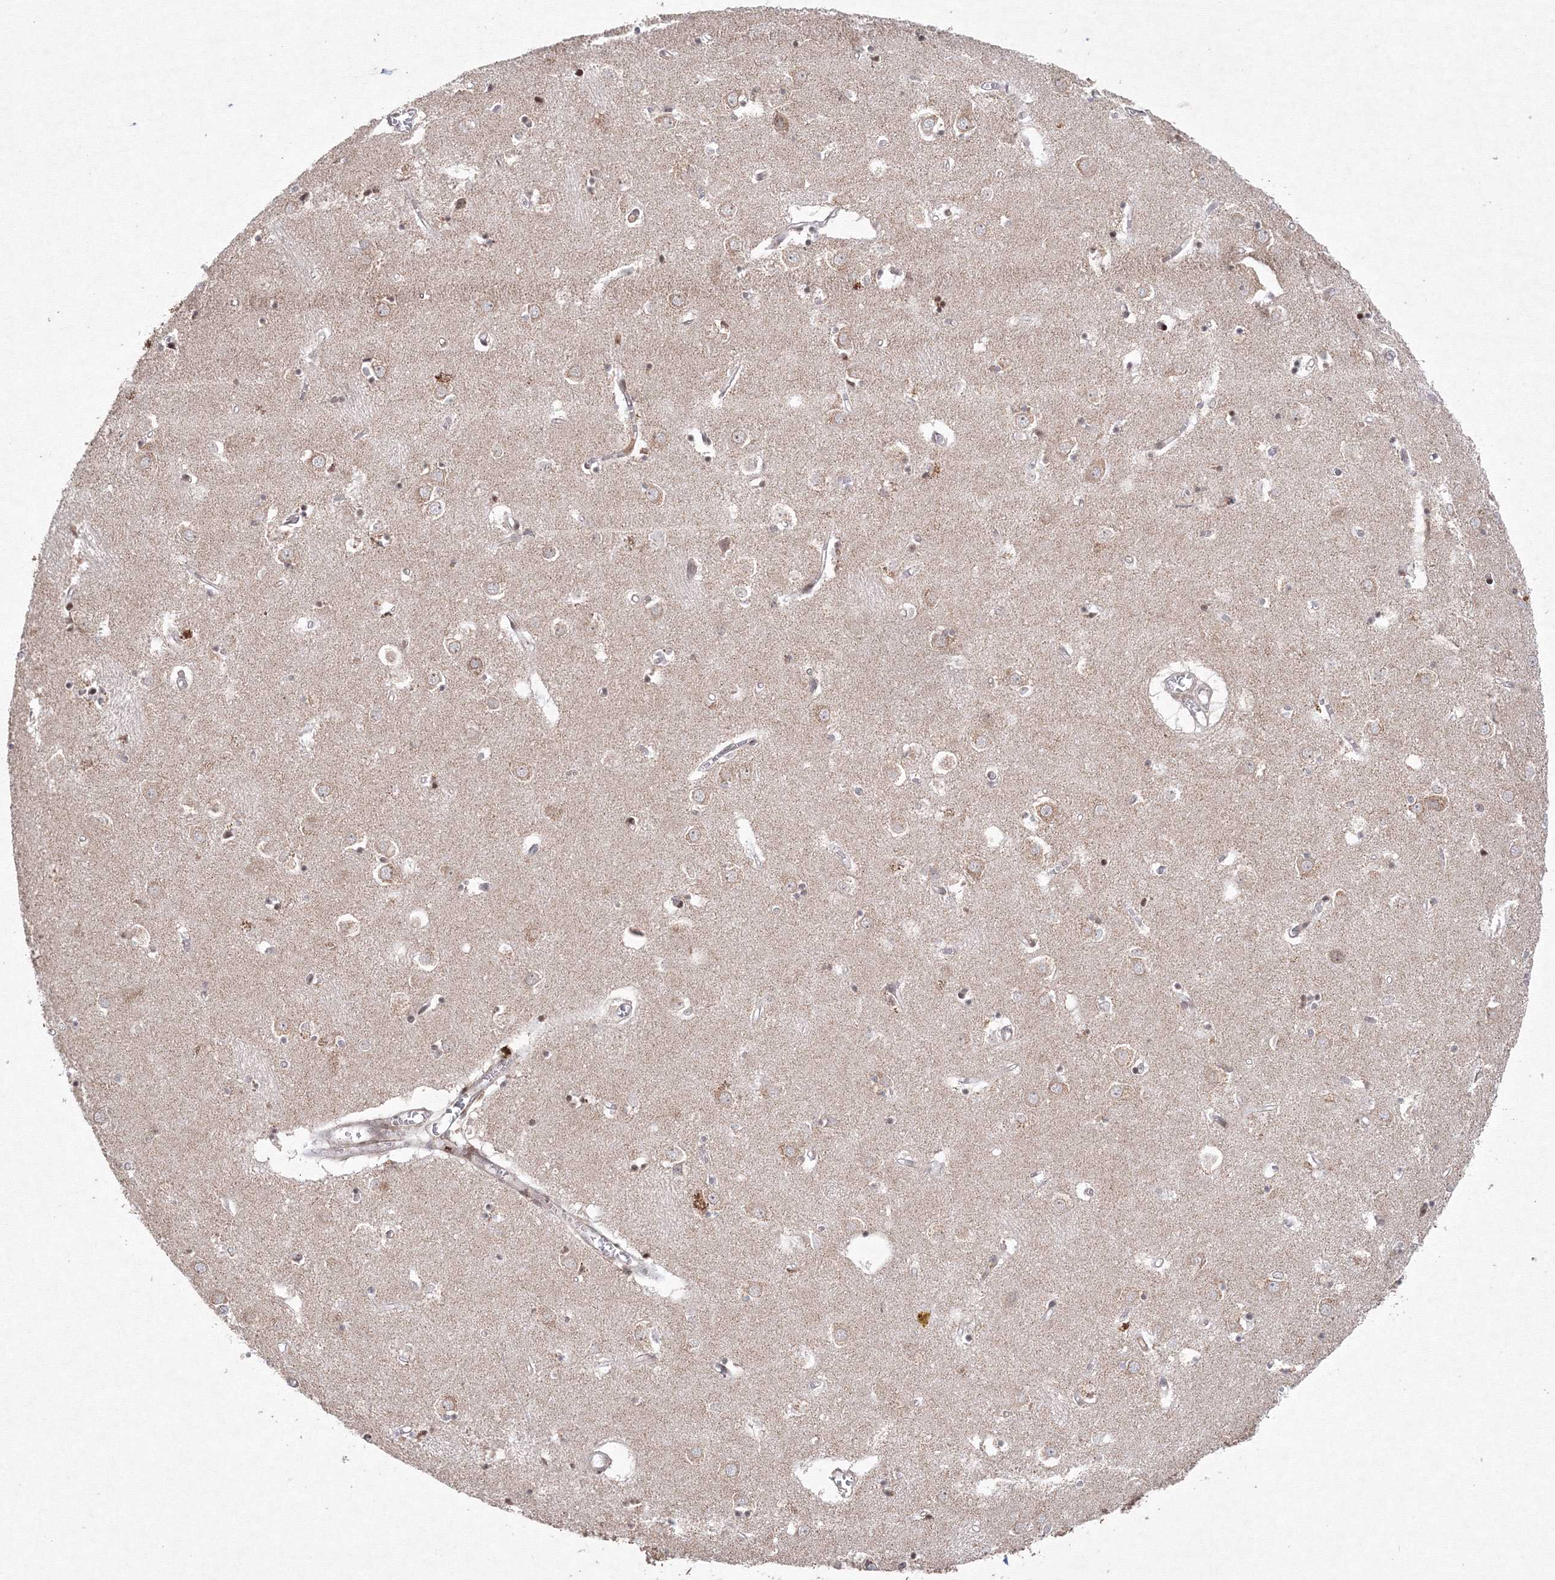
{"staining": {"intensity": "moderate", "quantity": "25%-75%", "location": "nuclear"}, "tissue": "caudate", "cell_type": "Glial cells", "image_type": "normal", "snomed": [{"axis": "morphology", "description": "Normal tissue, NOS"}, {"axis": "topography", "description": "Lateral ventricle wall"}], "caption": "Caudate stained with a brown dye demonstrates moderate nuclear positive expression in about 25%-75% of glial cells.", "gene": "MKRN2", "patient": {"sex": "male", "age": 70}}